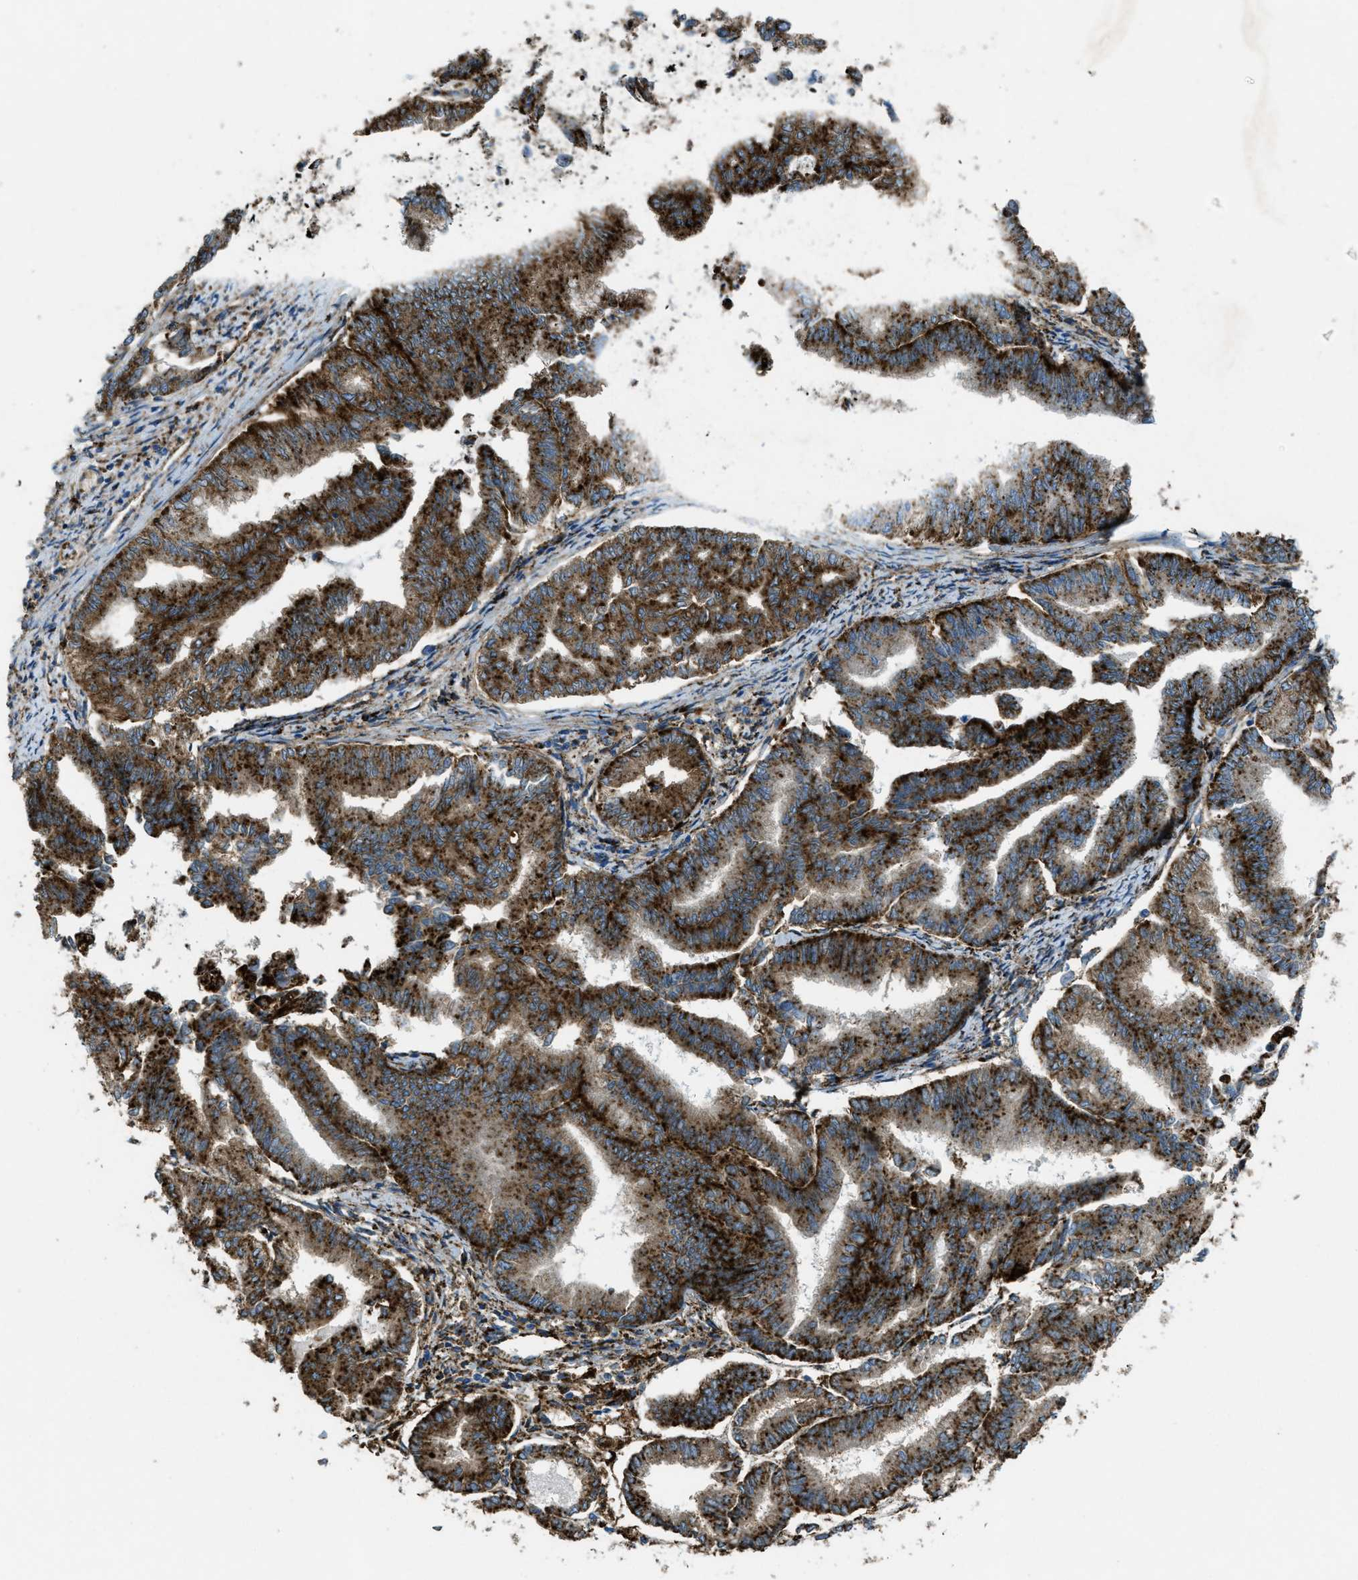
{"staining": {"intensity": "strong", "quantity": ">75%", "location": "cytoplasmic/membranous"}, "tissue": "endometrial cancer", "cell_type": "Tumor cells", "image_type": "cancer", "snomed": [{"axis": "morphology", "description": "Adenocarcinoma, NOS"}, {"axis": "topography", "description": "Endometrium"}], "caption": "Immunohistochemical staining of endometrial adenocarcinoma exhibits strong cytoplasmic/membranous protein staining in about >75% of tumor cells. The staining was performed using DAB to visualize the protein expression in brown, while the nuclei were stained in blue with hematoxylin (Magnification: 20x).", "gene": "SCARB2", "patient": {"sex": "female", "age": 79}}